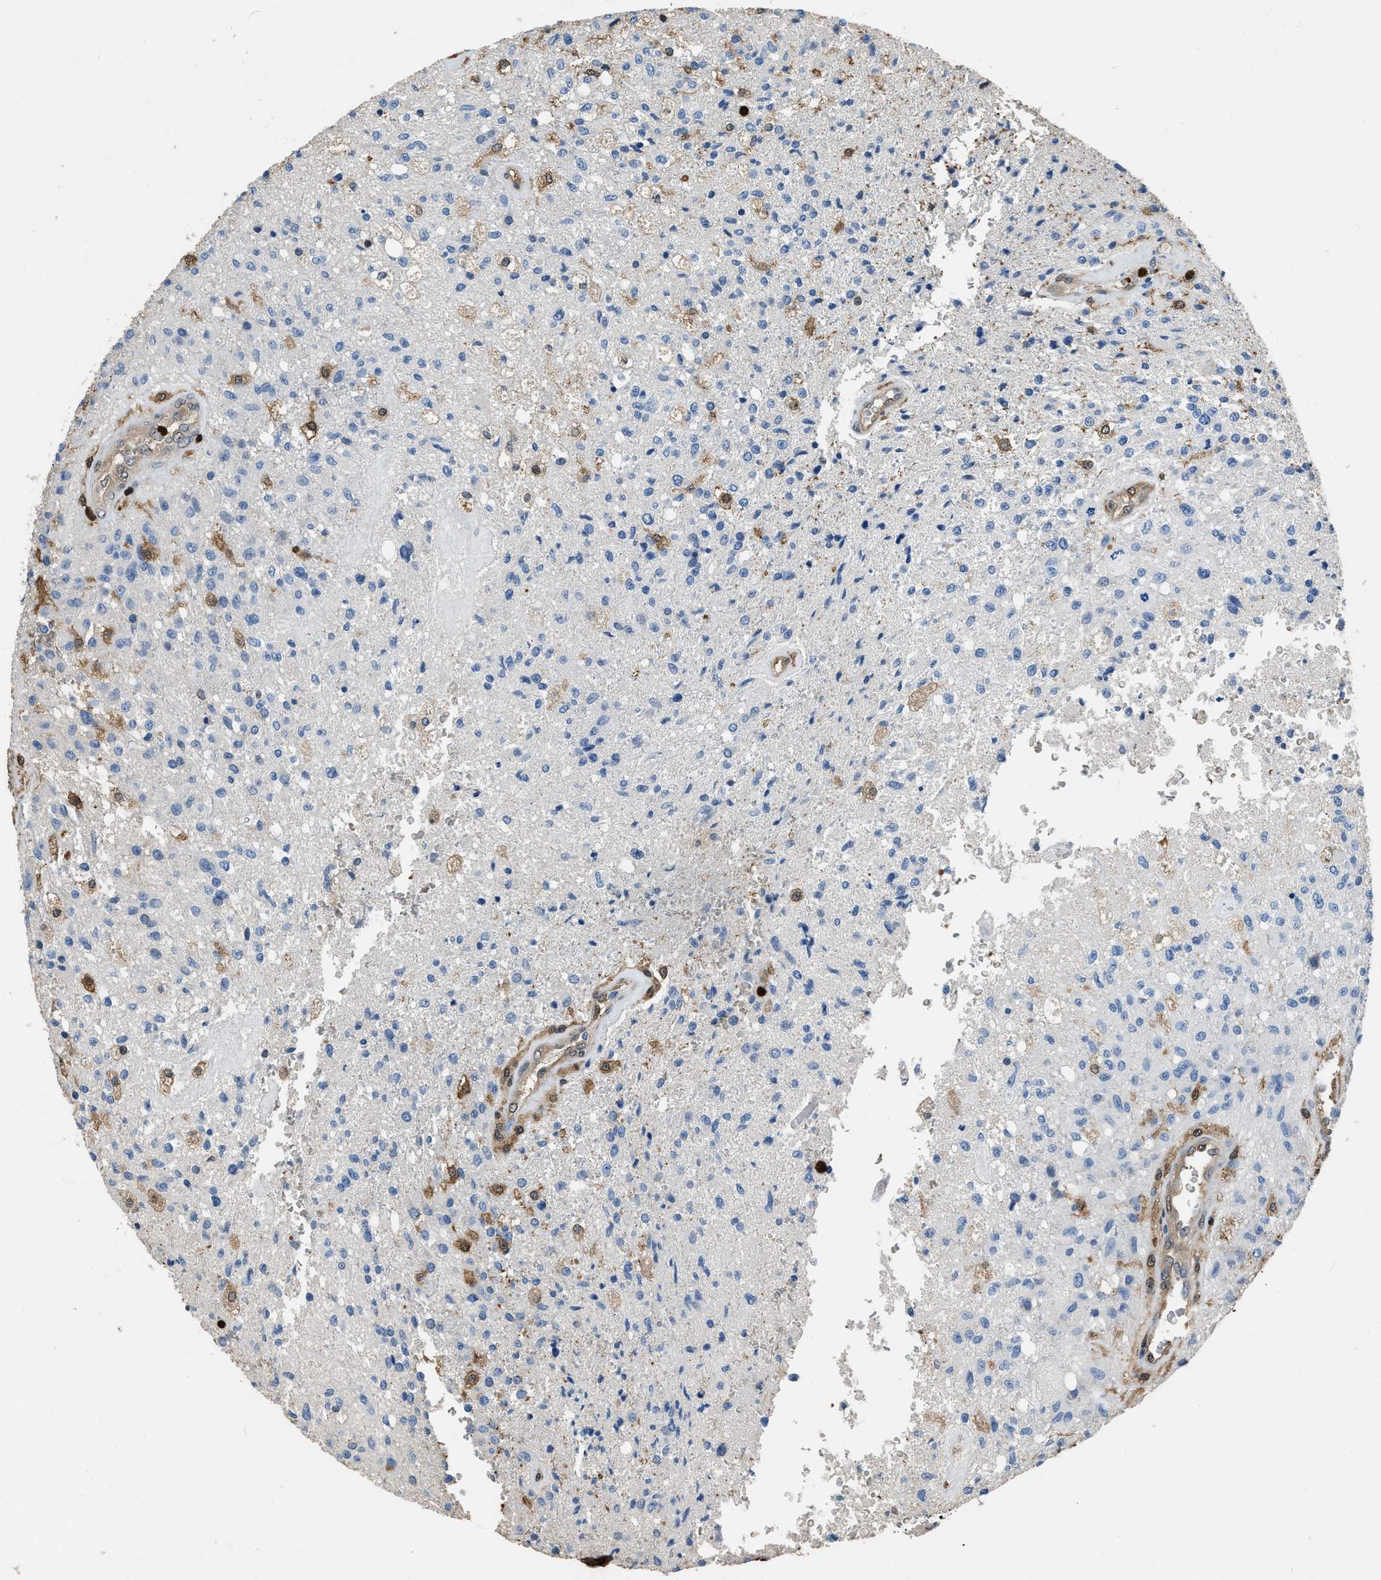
{"staining": {"intensity": "moderate", "quantity": "<25%", "location": "cytoplasmic/membranous,nuclear"}, "tissue": "glioma", "cell_type": "Tumor cells", "image_type": "cancer", "snomed": [{"axis": "morphology", "description": "Normal tissue, NOS"}, {"axis": "morphology", "description": "Glioma, malignant, High grade"}, {"axis": "topography", "description": "Cerebral cortex"}], "caption": "Protein expression analysis of malignant glioma (high-grade) demonstrates moderate cytoplasmic/membranous and nuclear staining in about <25% of tumor cells.", "gene": "ARHGDIB", "patient": {"sex": "male", "age": 77}}